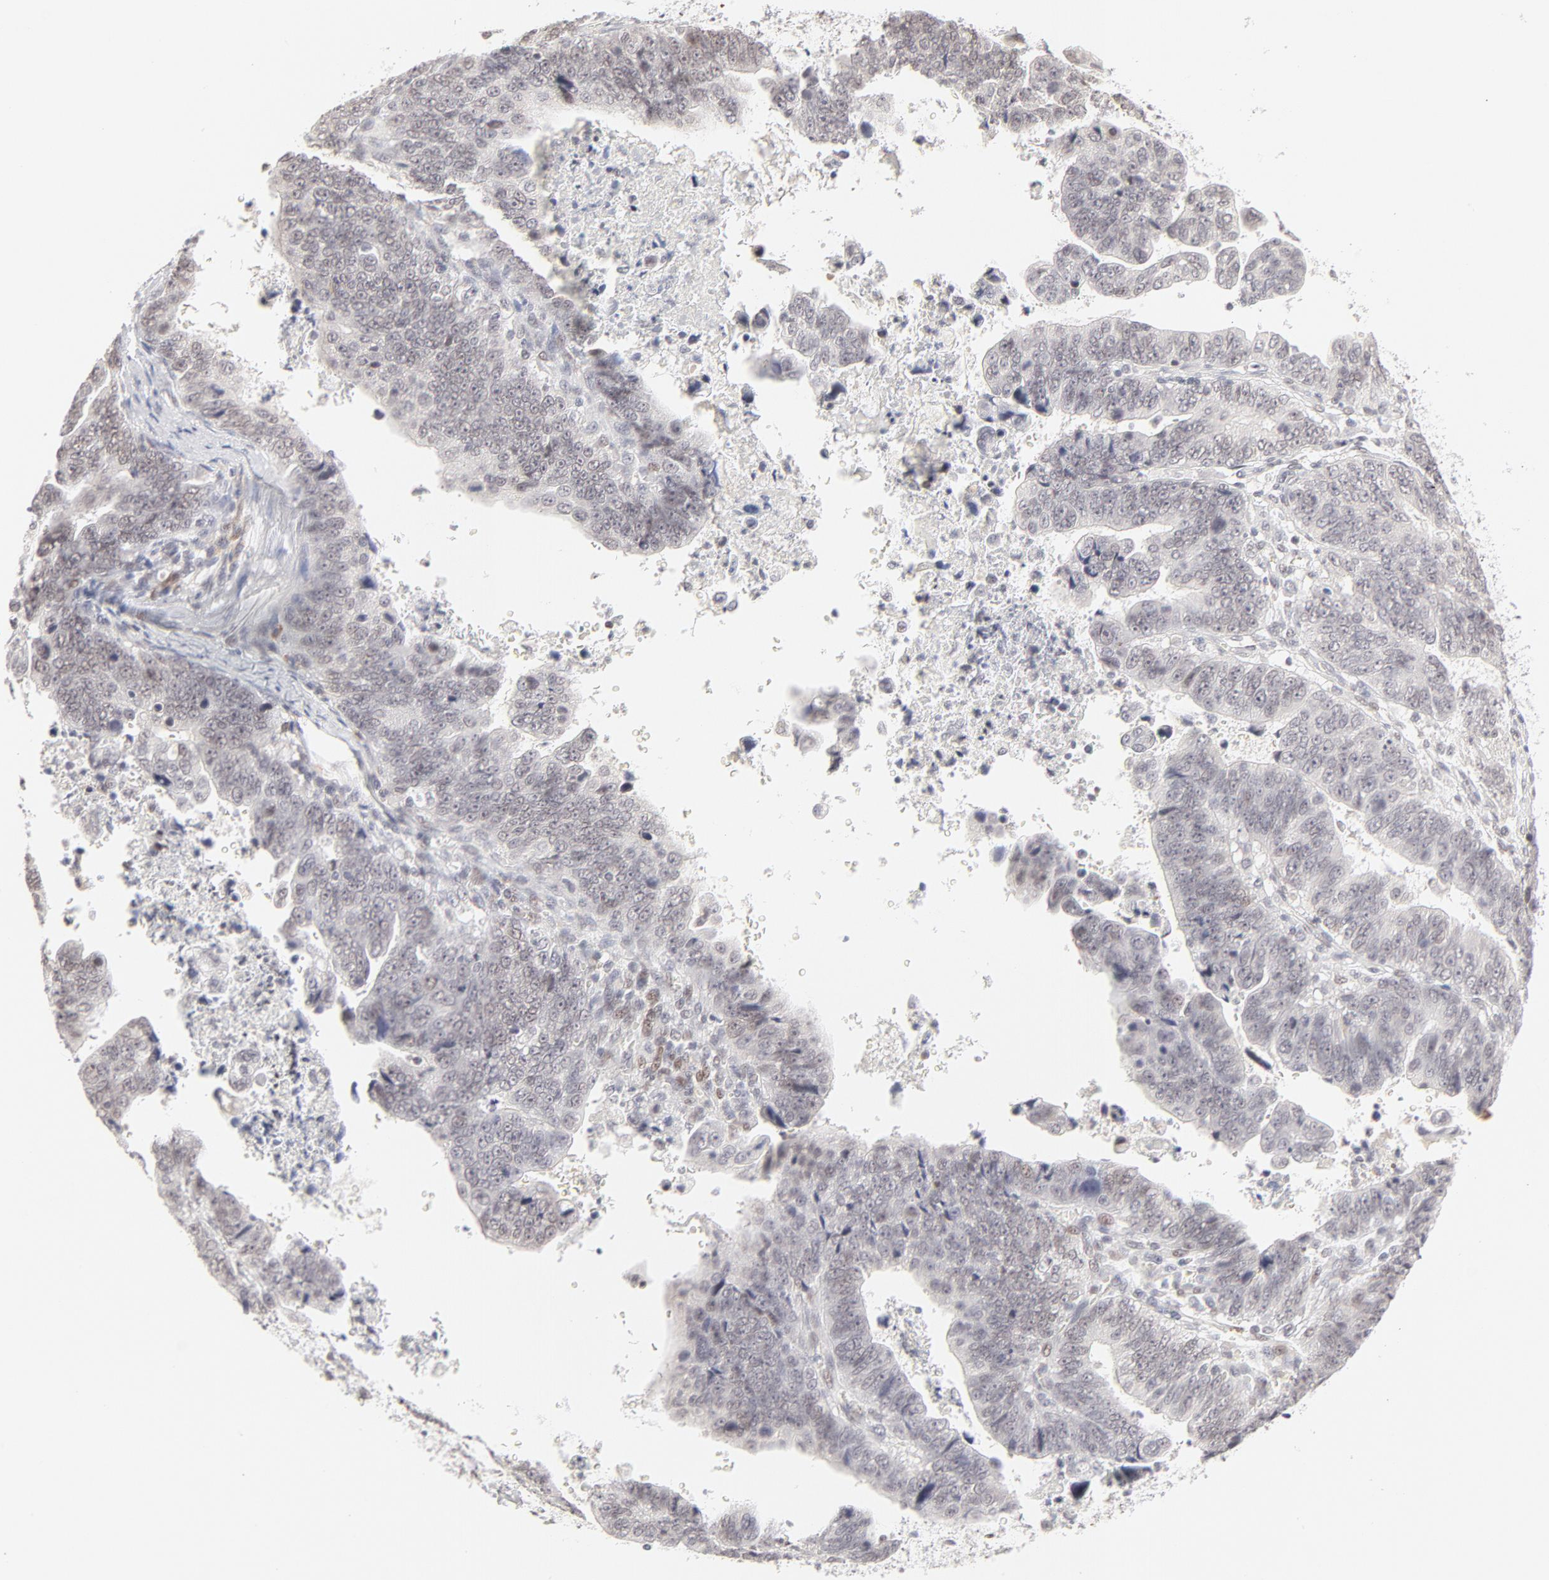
{"staining": {"intensity": "negative", "quantity": "none", "location": "none"}, "tissue": "stomach cancer", "cell_type": "Tumor cells", "image_type": "cancer", "snomed": [{"axis": "morphology", "description": "Adenocarcinoma, NOS"}, {"axis": "topography", "description": "Stomach, upper"}], "caption": "IHC photomicrograph of stomach adenocarcinoma stained for a protein (brown), which displays no staining in tumor cells. (DAB immunohistochemistry, high magnification).", "gene": "PBX3", "patient": {"sex": "female", "age": 50}}